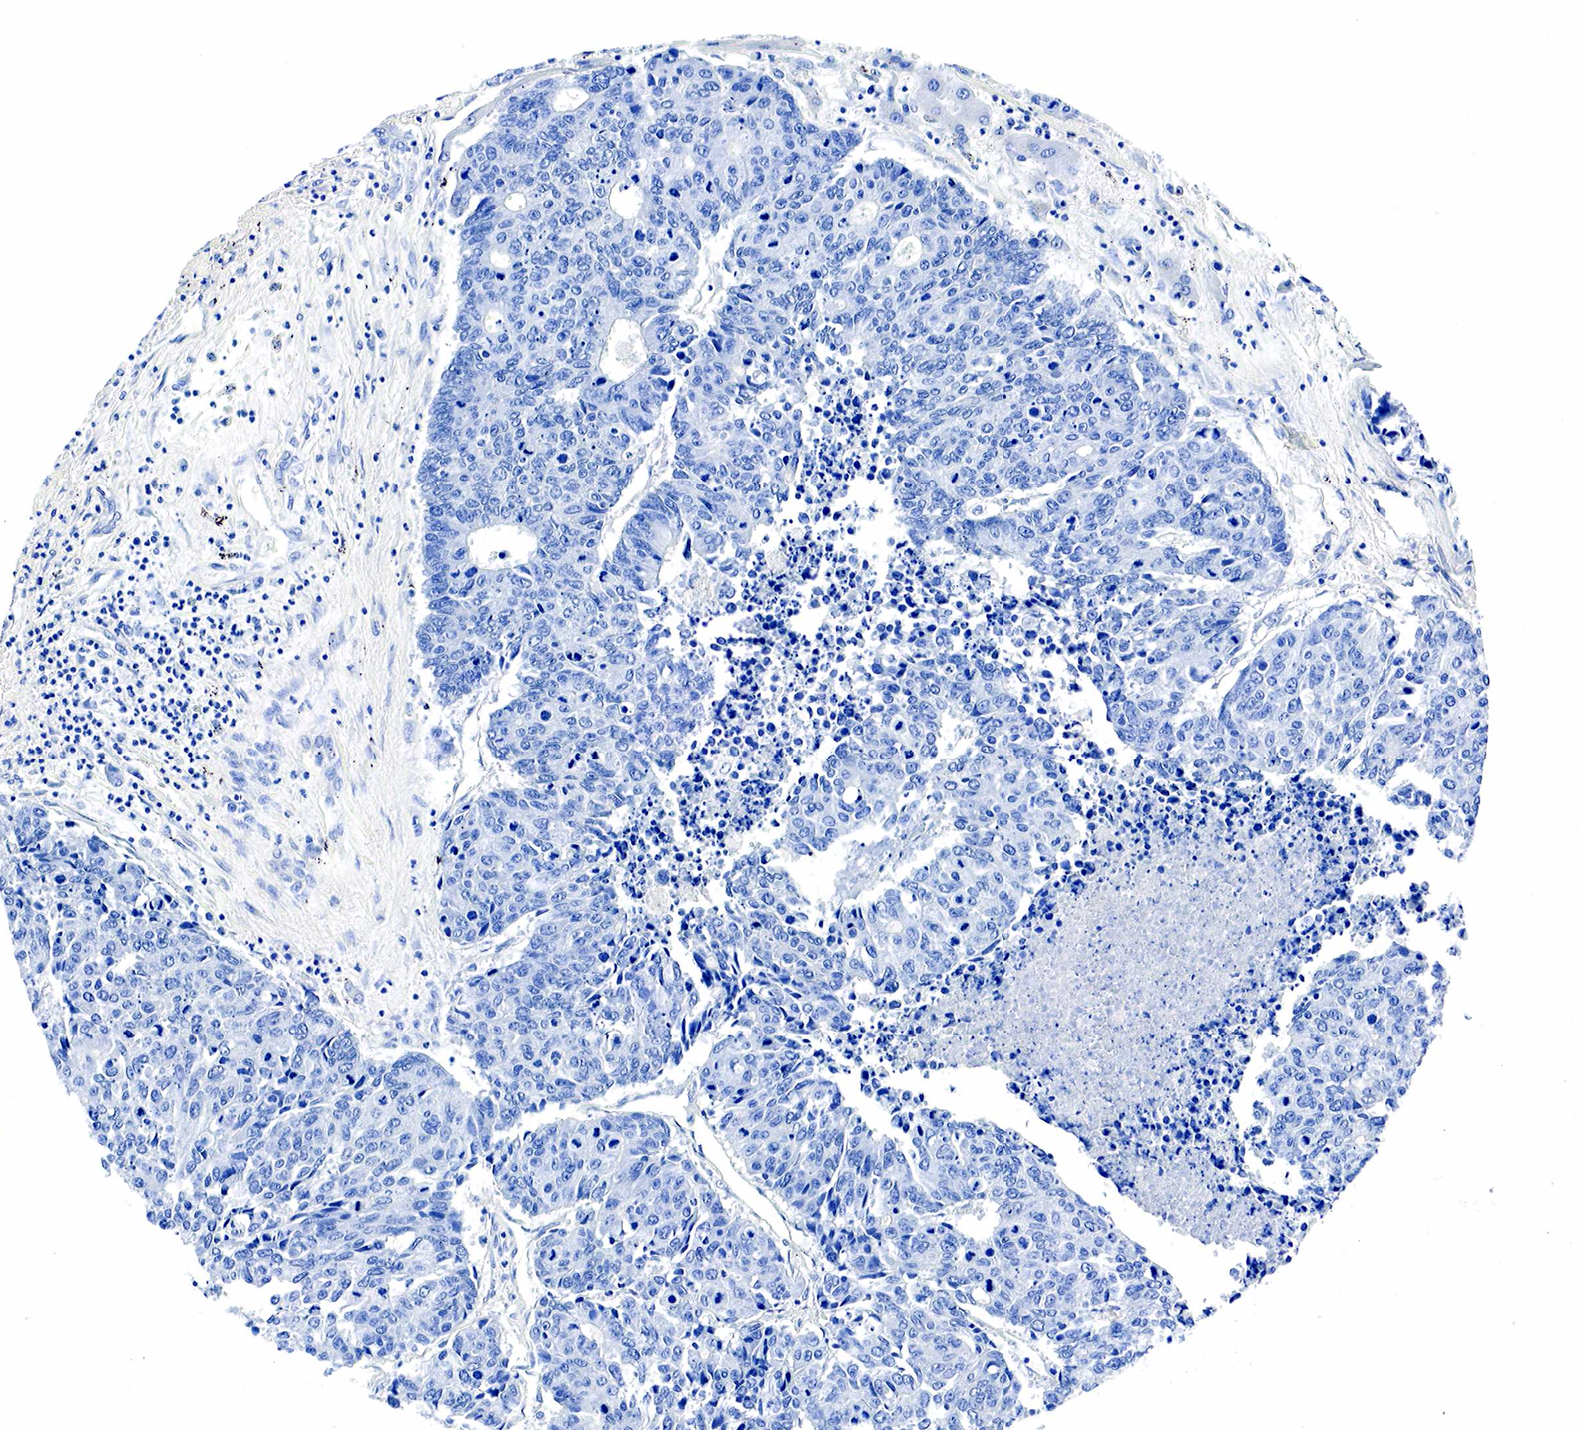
{"staining": {"intensity": "negative", "quantity": "none", "location": "none"}, "tissue": "liver cancer", "cell_type": "Tumor cells", "image_type": "cancer", "snomed": [{"axis": "morphology", "description": "Carcinoma, metastatic, NOS"}, {"axis": "topography", "description": "Liver"}], "caption": "Human liver cancer (metastatic carcinoma) stained for a protein using IHC shows no staining in tumor cells.", "gene": "ACP3", "patient": {"sex": "male", "age": 49}}